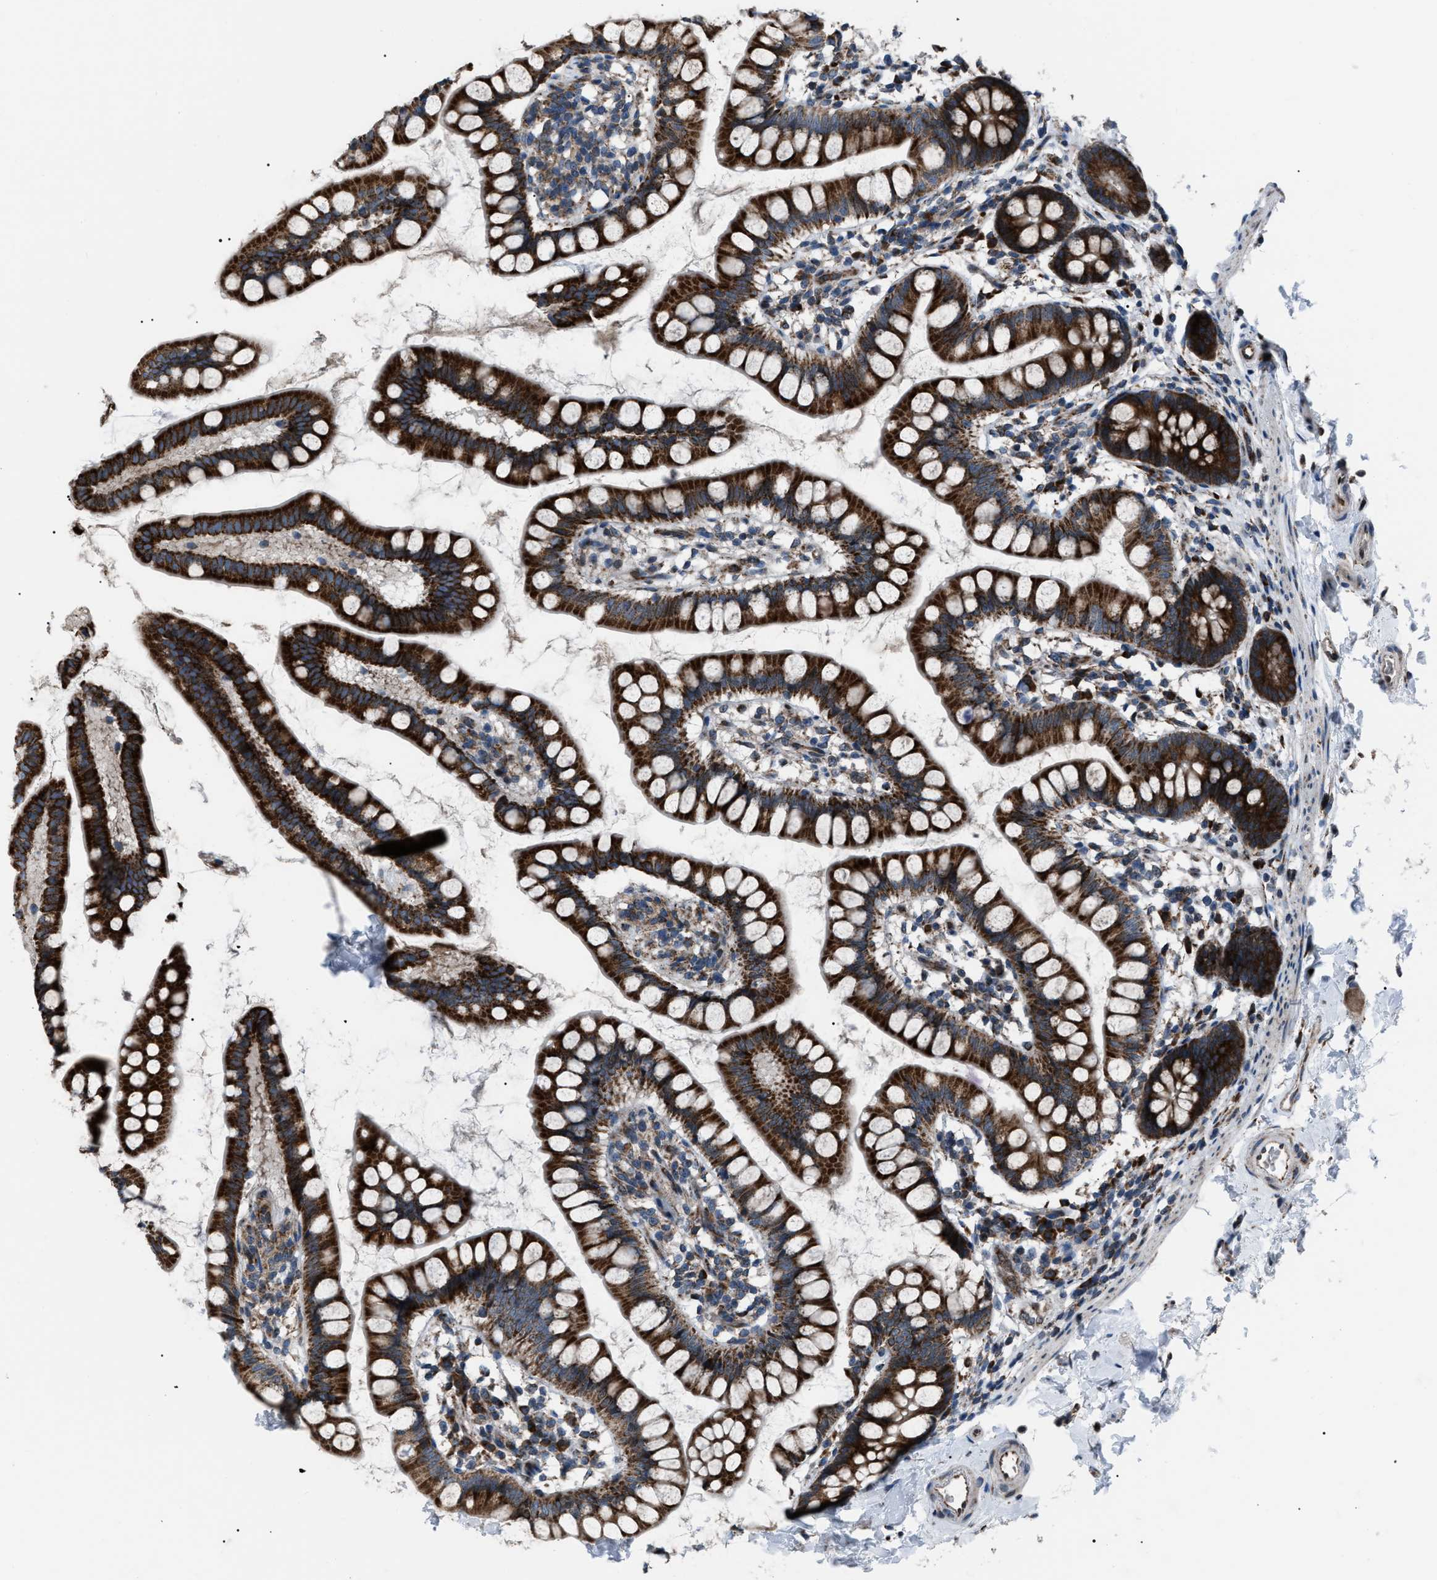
{"staining": {"intensity": "strong", "quantity": ">75%", "location": "cytoplasmic/membranous"}, "tissue": "small intestine", "cell_type": "Glandular cells", "image_type": "normal", "snomed": [{"axis": "morphology", "description": "Normal tissue, NOS"}, {"axis": "topography", "description": "Small intestine"}], "caption": "Immunohistochemical staining of benign human small intestine reveals >75% levels of strong cytoplasmic/membranous protein staining in about >75% of glandular cells.", "gene": "AGO2", "patient": {"sex": "female", "age": 84}}